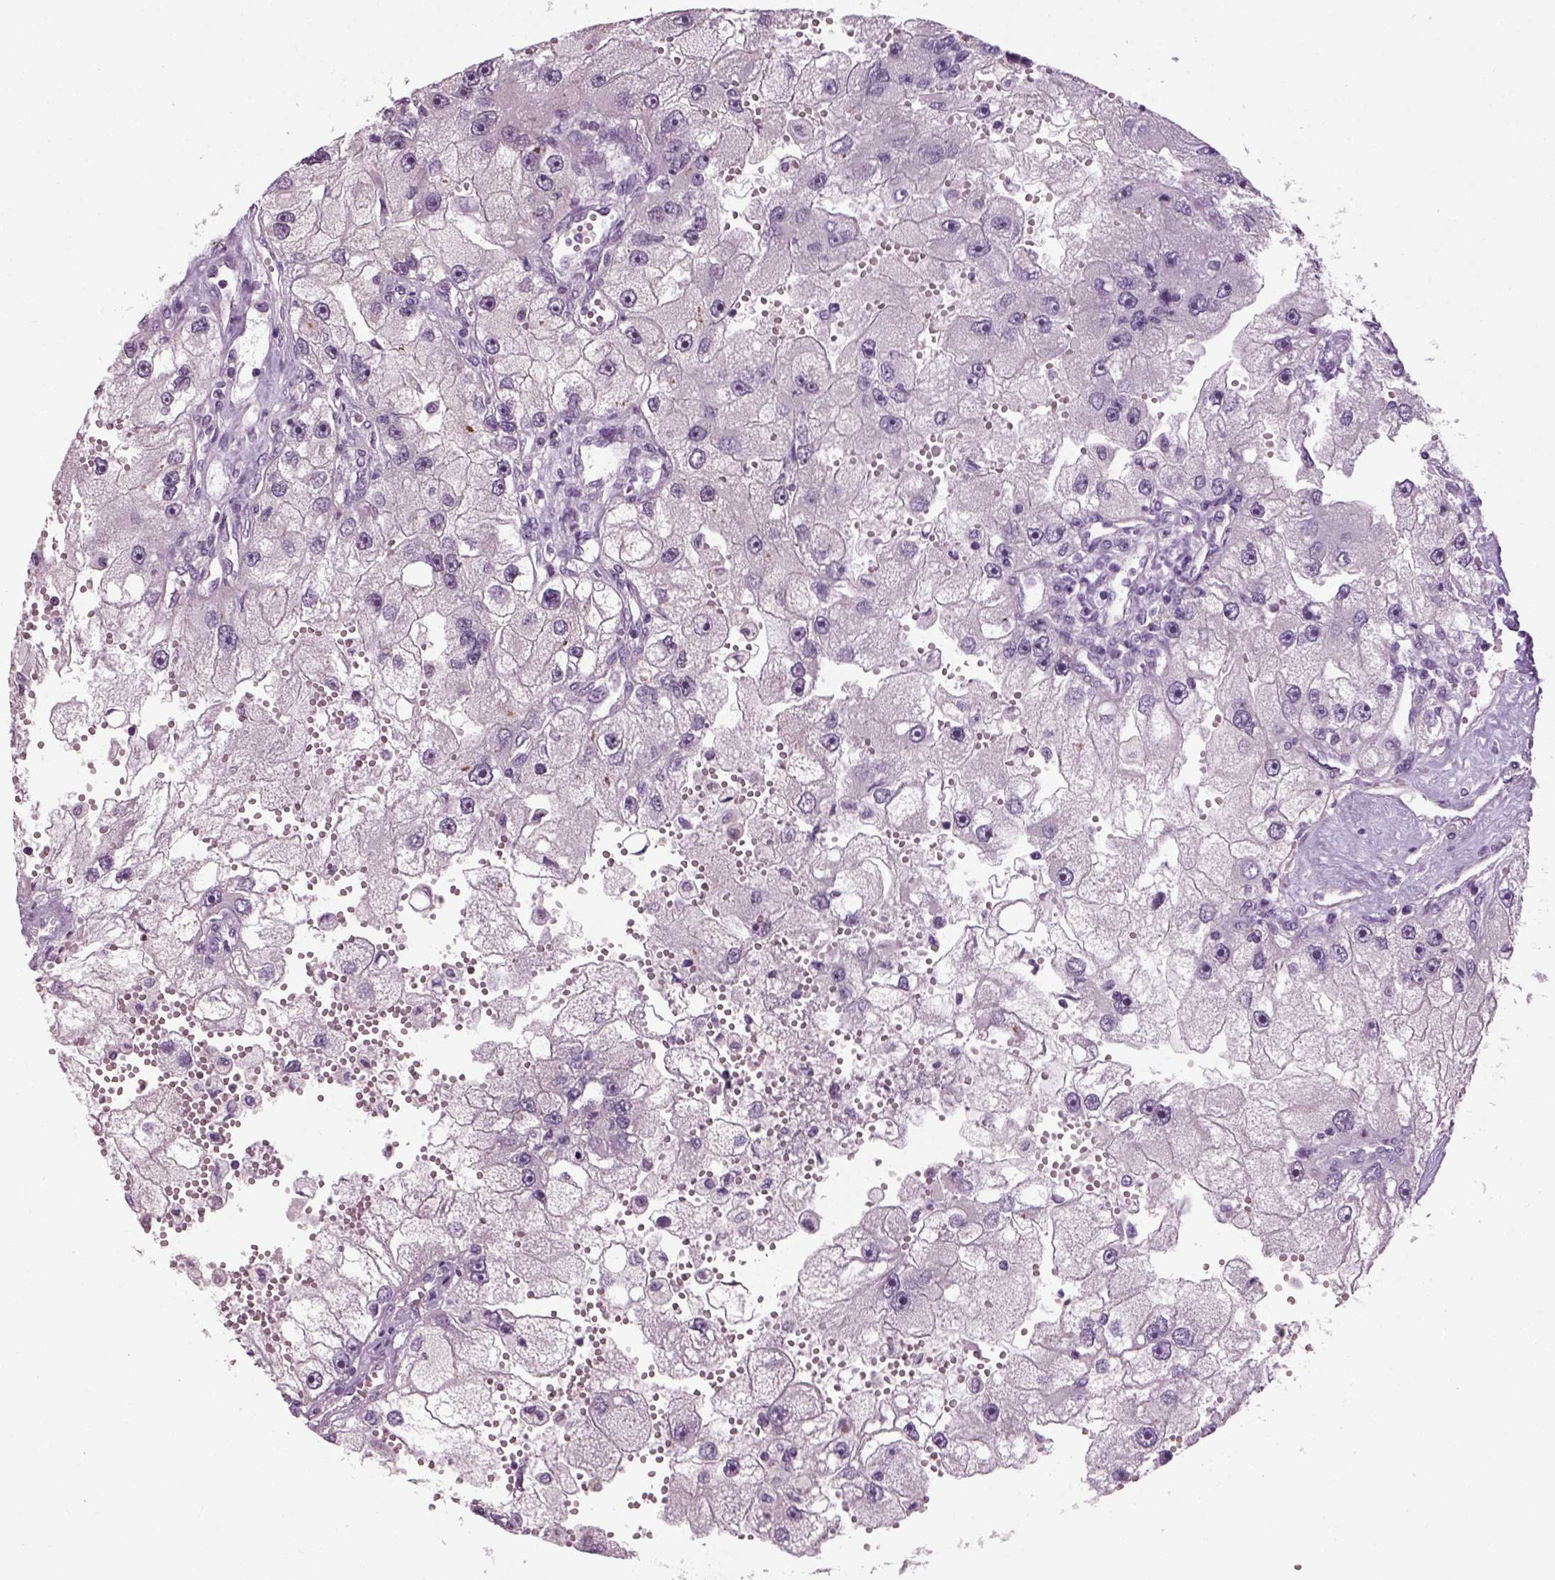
{"staining": {"intensity": "negative", "quantity": "none", "location": "none"}, "tissue": "renal cancer", "cell_type": "Tumor cells", "image_type": "cancer", "snomed": [{"axis": "morphology", "description": "Adenocarcinoma, NOS"}, {"axis": "topography", "description": "Kidney"}], "caption": "Immunohistochemical staining of renal cancer (adenocarcinoma) demonstrates no significant positivity in tumor cells.", "gene": "ELOVL3", "patient": {"sex": "male", "age": 63}}